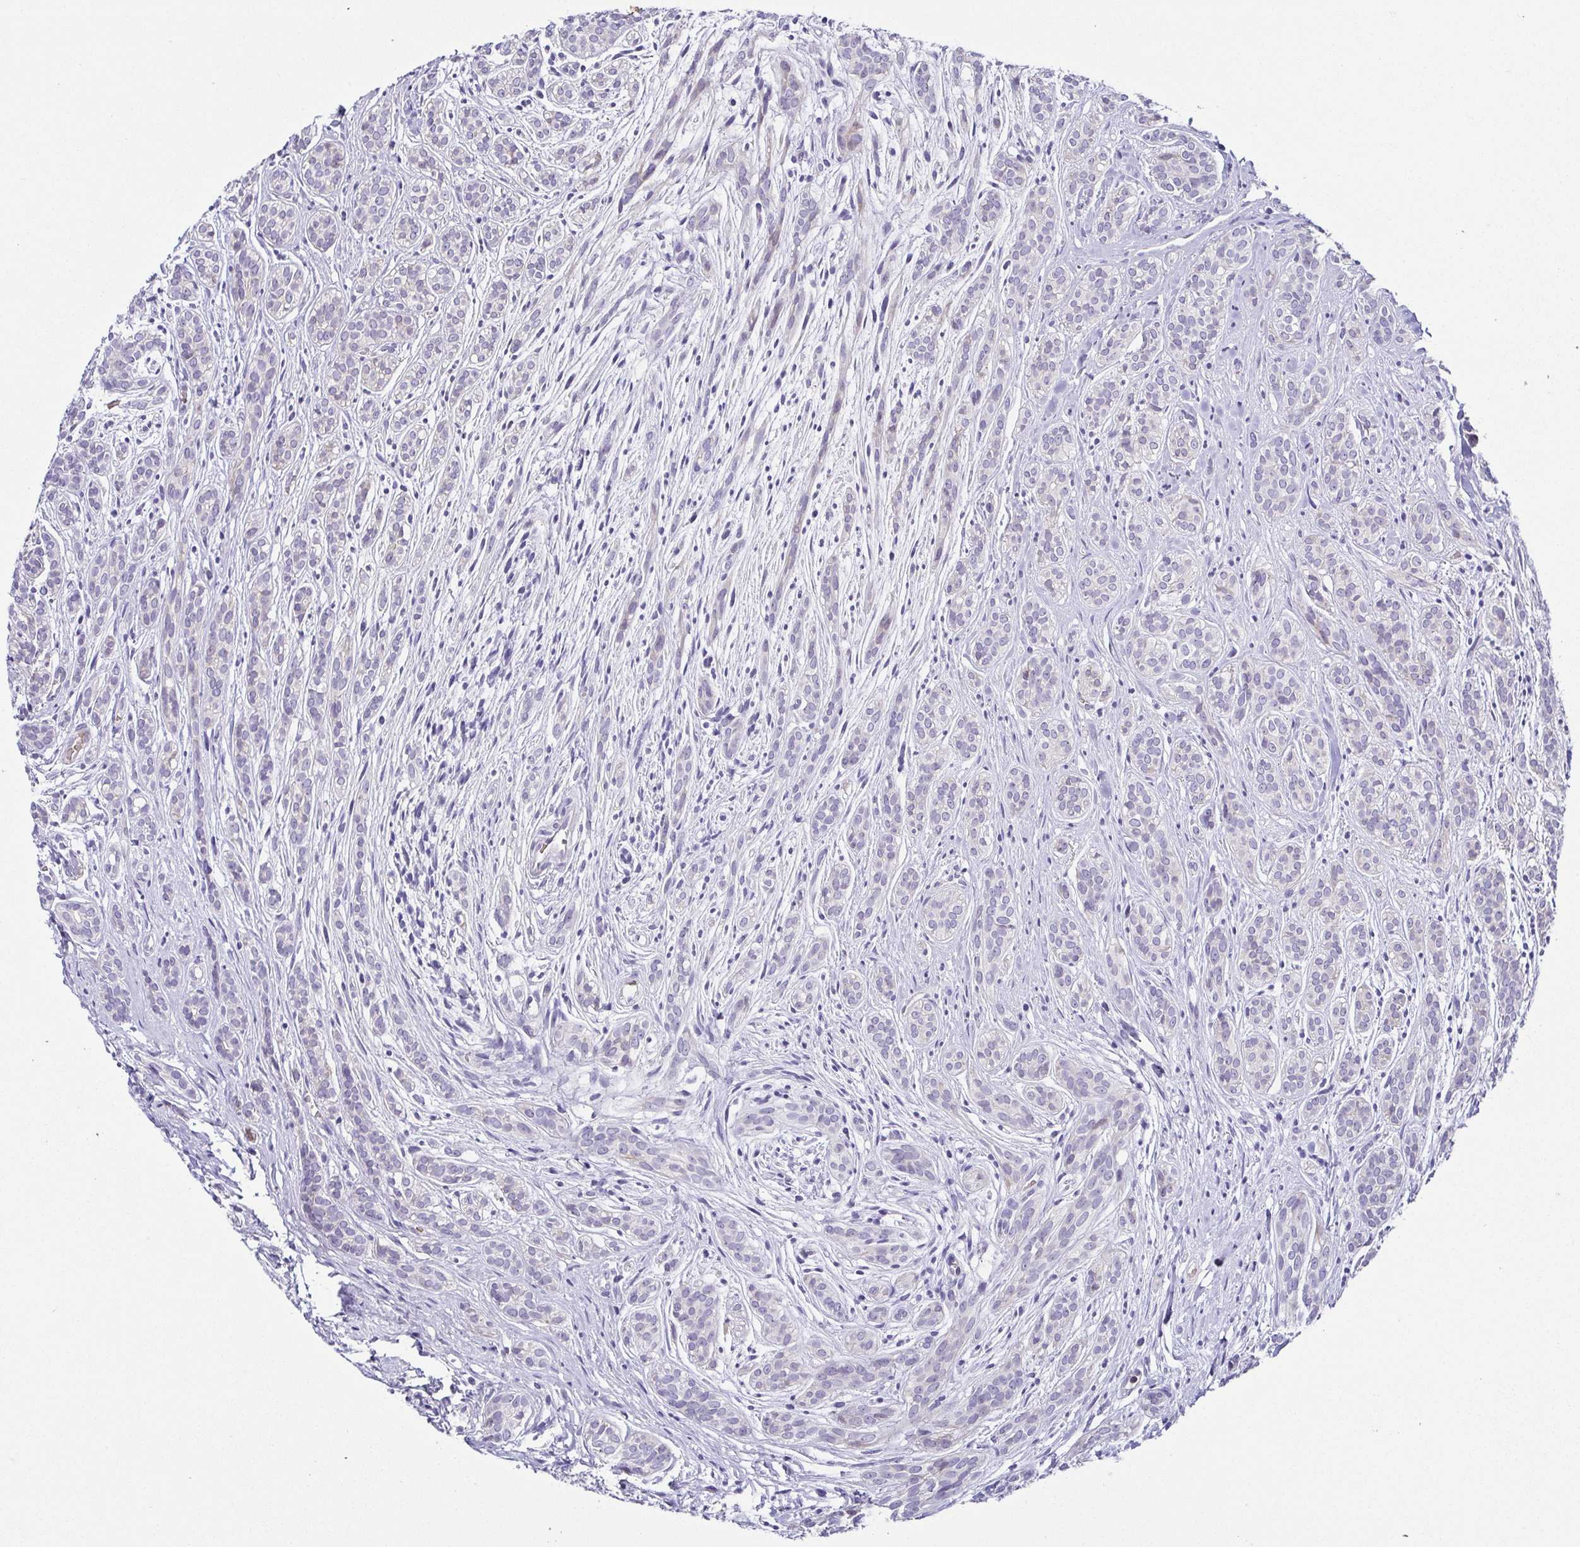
{"staining": {"intensity": "negative", "quantity": "none", "location": "none"}, "tissue": "head and neck cancer", "cell_type": "Tumor cells", "image_type": "cancer", "snomed": [{"axis": "morphology", "description": "Adenocarcinoma, NOS"}, {"axis": "topography", "description": "Head-Neck"}], "caption": "Tumor cells are negative for protein expression in human head and neck cancer (adenocarcinoma).", "gene": "FAM162B", "patient": {"sex": "female", "age": 57}}